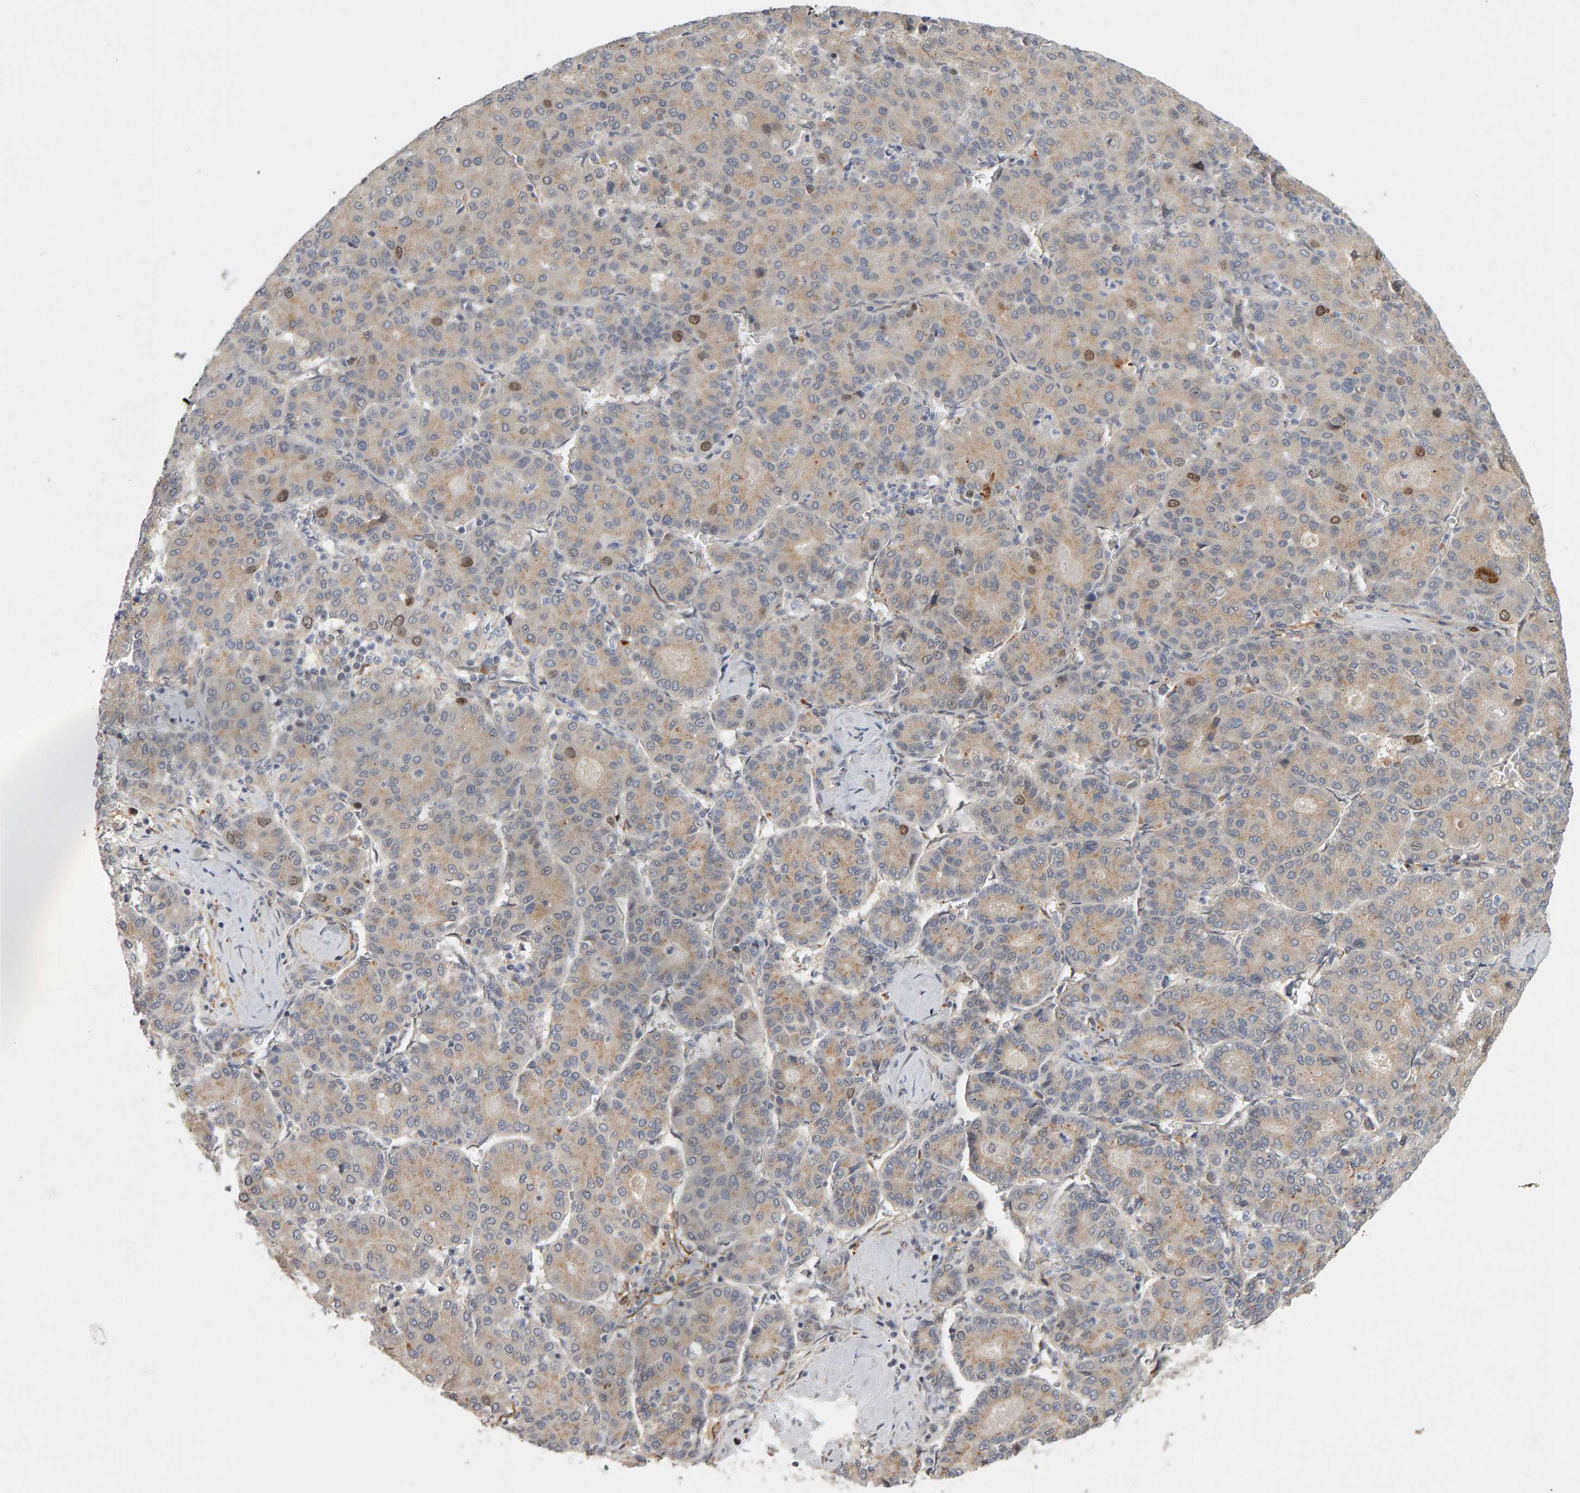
{"staining": {"intensity": "moderate", "quantity": "<25%", "location": "cytoplasmic/membranous,nuclear"}, "tissue": "liver cancer", "cell_type": "Tumor cells", "image_type": "cancer", "snomed": [{"axis": "morphology", "description": "Carcinoma, Hepatocellular, NOS"}, {"axis": "topography", "description": "Liver"}], "caption": "Brown immunohistochemical staining in human liver hepatocellular carcinoma displays moderate cytoplasmic/membranous and nuclear positivity in approximately <25% of tumor cells. The protein is shown in brown color, while the nuclei are stained blue.", "gene": "CDCA5", "patient": {"sex": "male", "age": 65}}